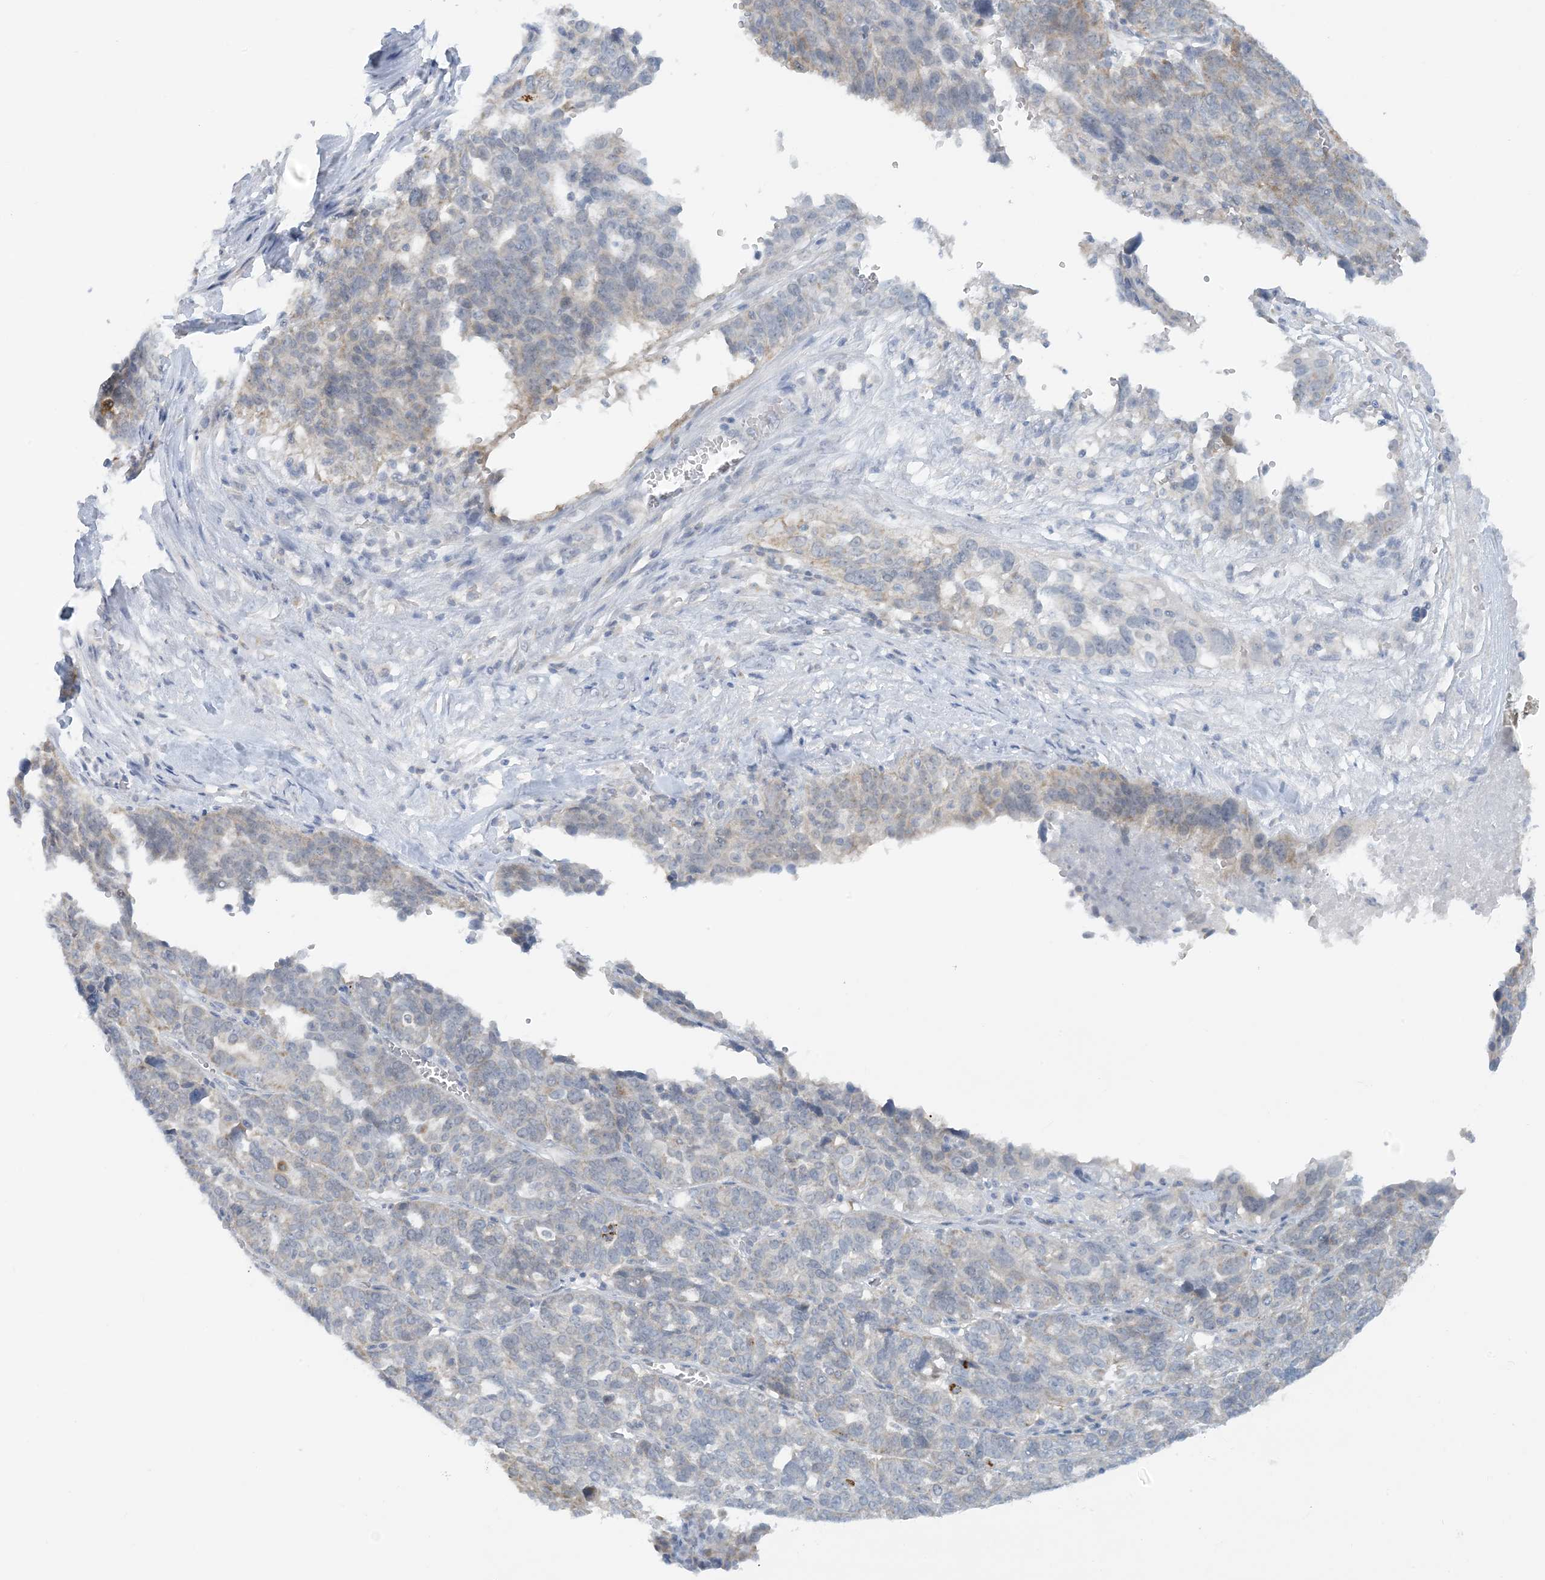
{"staining": {"intensity": "weak", "quantity": "25%-75%", "location": "cytoplasmic/membranous"}, "tissue": "ovarian cancer", "cell_type": "Tumor cells", "image_type": "cancer", "snomed": [{"axis": "morphology", "description": "Cystadenocarcinoma, serous, NOS"}, {"axis": "topography", "description": "Ovary"}], "caption": "IHC of ovarian serous cystadenocarcinoma demonstrates low levels of weak cytoplasmic/membranous expression in about 25%-75% of tumor cells.", "gene": "MRPS18A", "patient": {"sex": "female", "age": 59}}